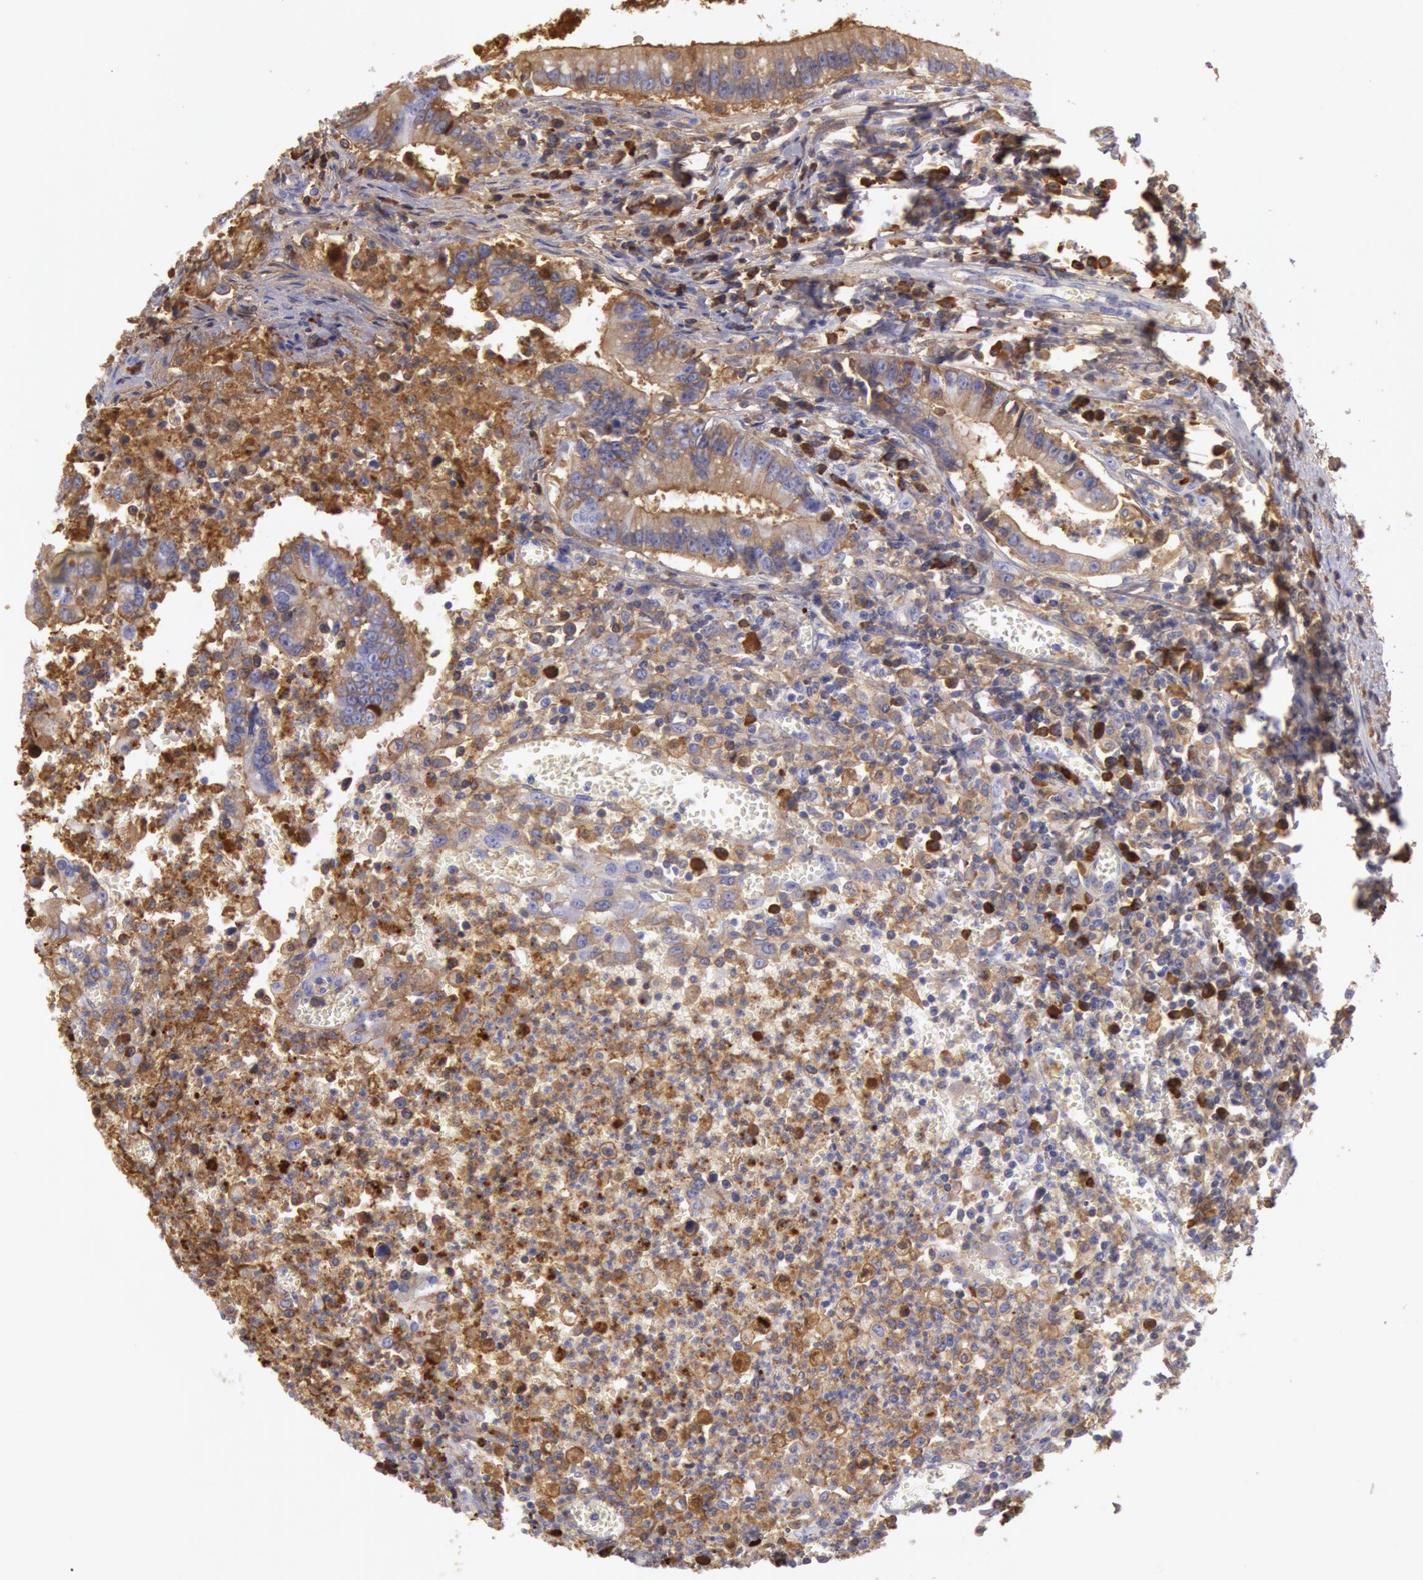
{"staining": {"intensity": "moderate", "quantity": "25%-75%", "location": "cytoplasmic/membranous"}, "tissue": "colorectal cancer", "cell_type": "Tumor cells", "image_type": "cancer", "snomed": [{"axis": "morphology", "description": "Adenocarcinoma, NOS"}, {"axis": "topography", "description": "Rectum"}], "caption": "Colorectal cancer (adenocarcinoma) stained with a brown dye demonstrates moderate cytoplasmic/membranous positive staining in about 25%-75% of tumor cells.", "gene": "IGHG1", "patient": {"sex": "female", "age": 81}}